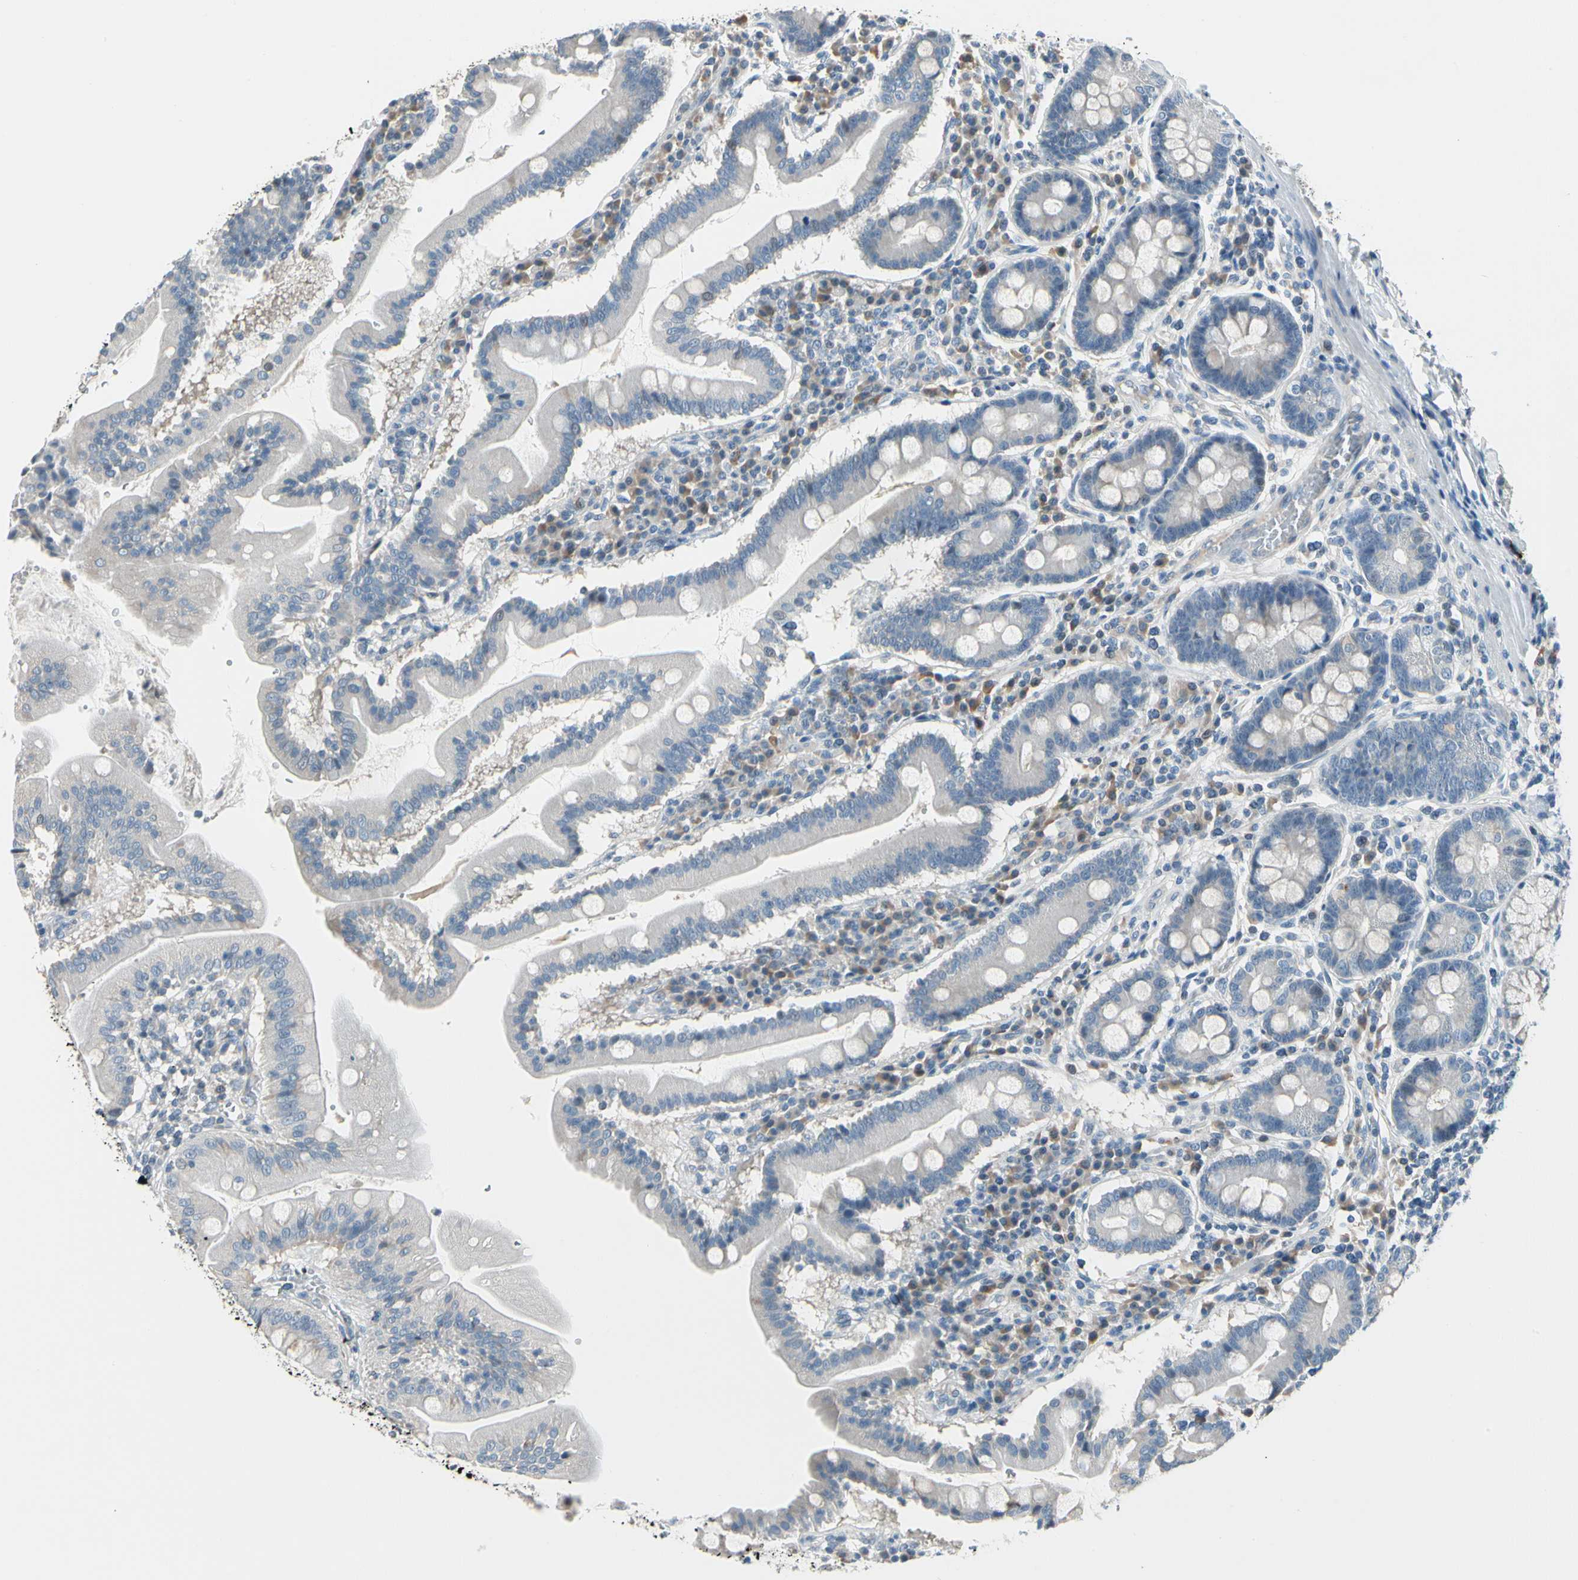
{"staining": {"intensity": "weak", "quantity": "25%-75%", "location": "cytoplasmic/membranous"}, "tissue": "duodenum", "cell_type": "Glandular cells", "image_type": "normal", "snomed": [{"axis": "morphology", "description": "Normal tissue, NOS"}, {"axis": "topography", "description": "Duodenum"}], "caption": "Normal duodenum reveals weak cytoplasmic/membranous expression in about 25%-75% of glandular cells, visualized by immunohistochemistry.", "gene": "STK40", "patient": {"sex": "male", "age": 50}}